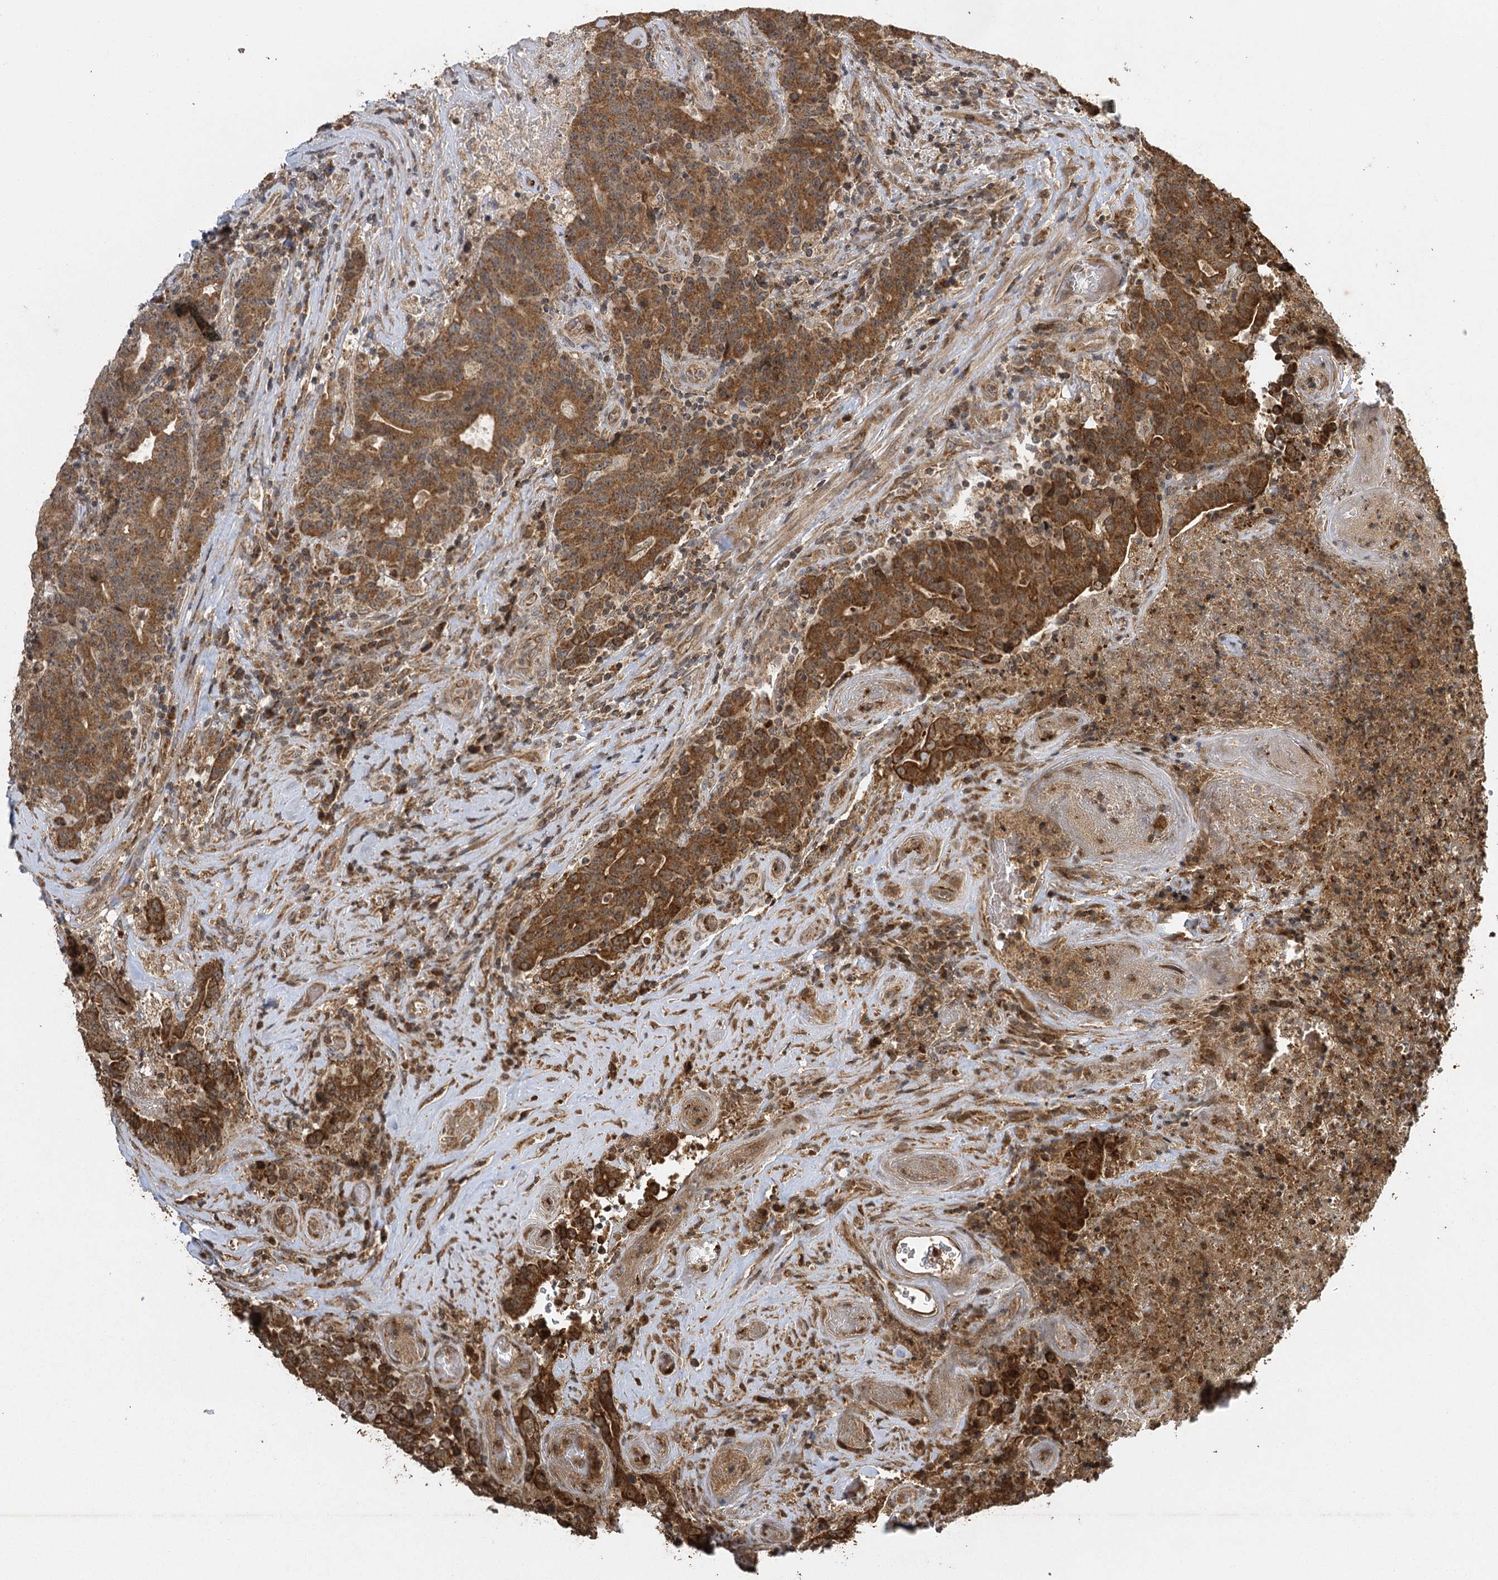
{"staining": {"intensity": "strong", "quantity": ">75%", "location": "cytoplasmic/membranous"}, "tissue": "colorectal cancer", "cell_type": "Tumor cells", "image_type": "cancer", "snomed": [{"axis": "morphology", "description": "Adenocarcinoma, NOS"}, {"axis": "topography", "description": "Colon"}], "caption": "Tumor cells exhibit high levels of strong cytoplasmic/membranous staining in about >75% of cells in adenocarcinoma (colorectal). The staining is performed using DAB (3,3'-diaminobenzidine) brown chromogen to label protein expression. The nuclei are counter-stained blue using hematoxylin.", "gene": "IL11RA", "patient": {"sex": "female", "age": 75}}